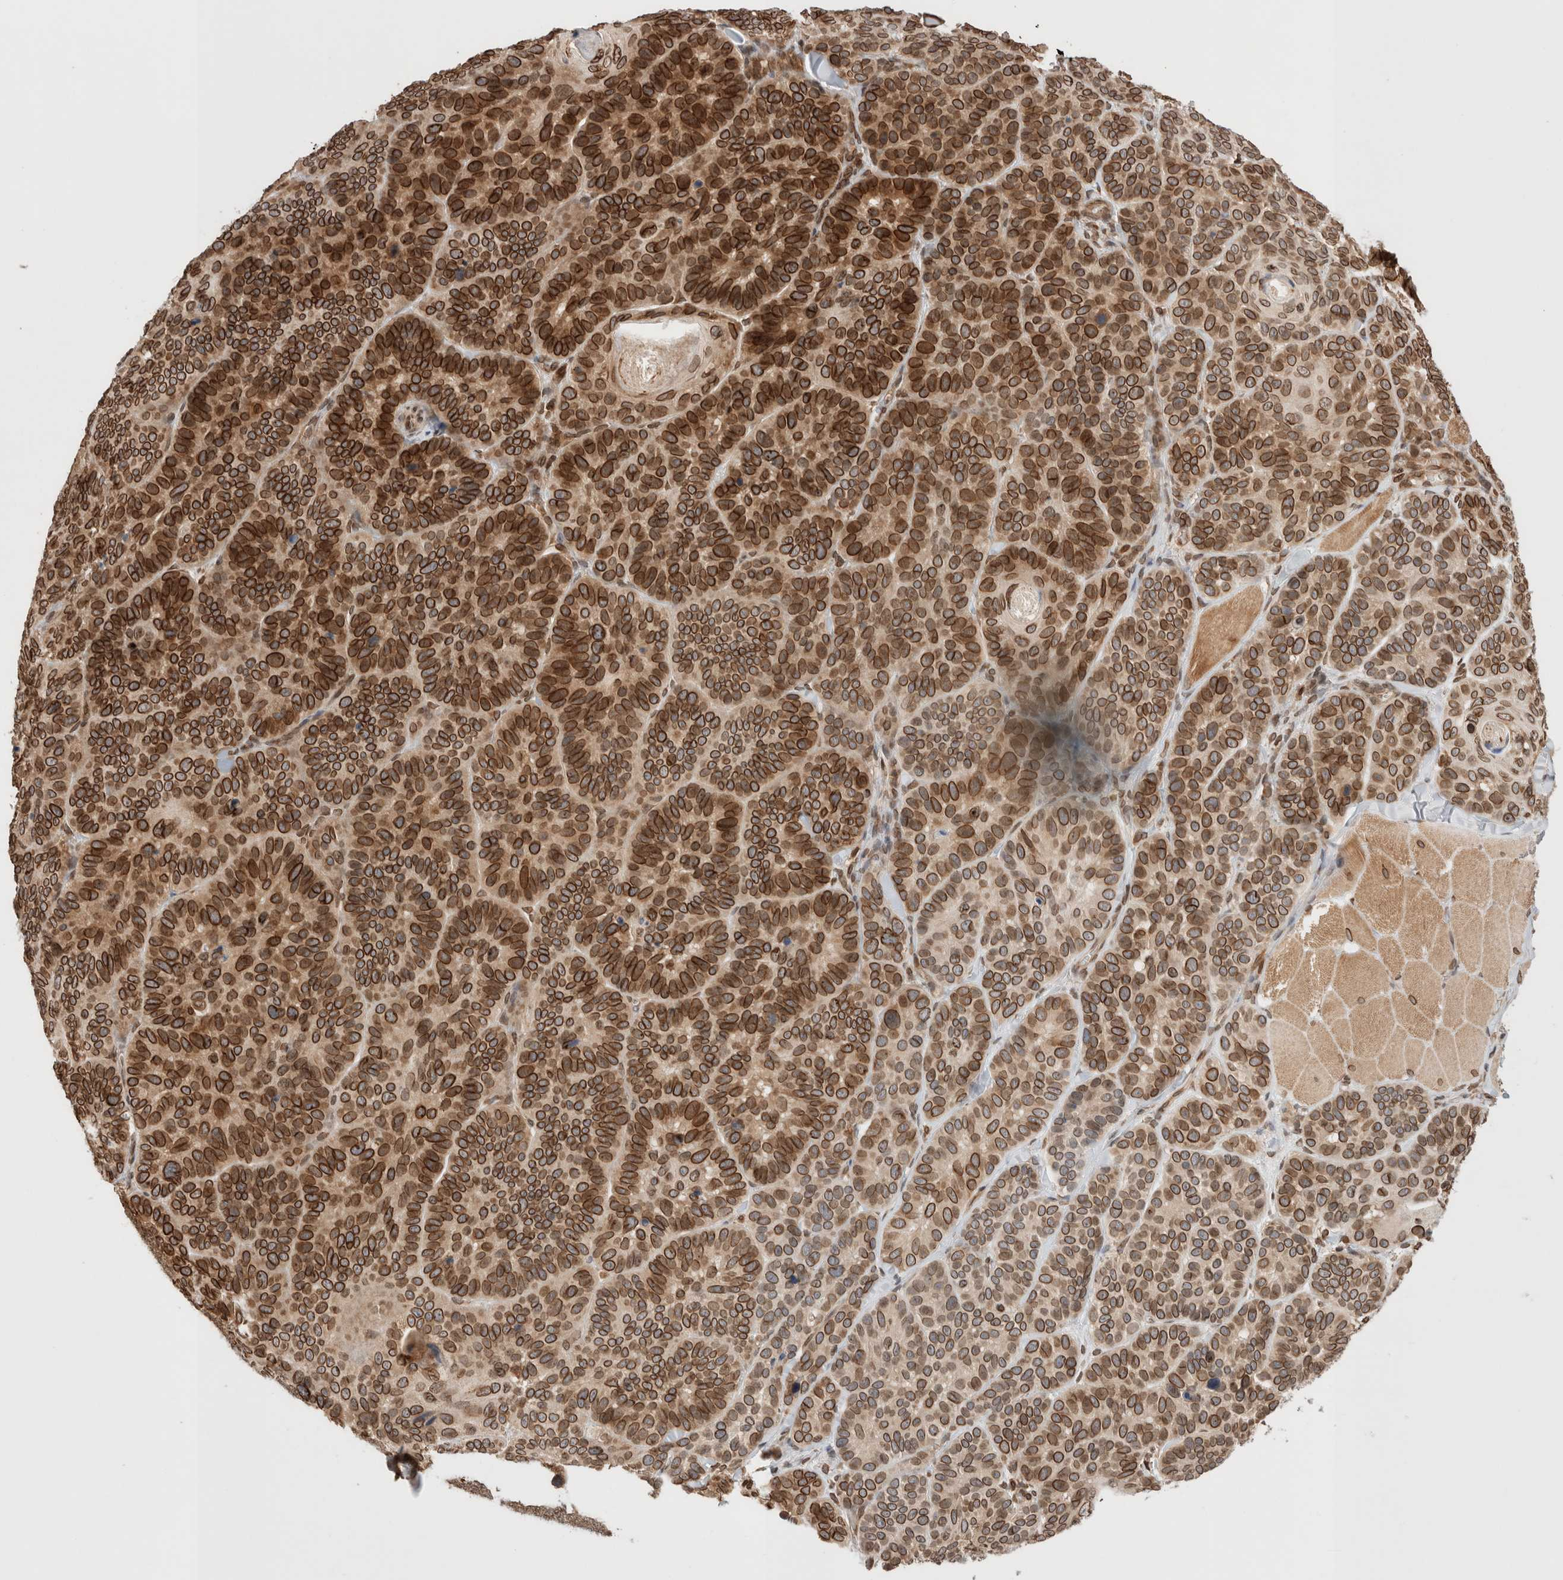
{"staining": {"intensity": "strong", "quantity": ">75%", "location": "cytoplasmic/membranous,nuclear"}, "tissue": "skin cancer", "cell_type": "Tumor cells", "image_type": "cancer", "snomed": [{"axis": "morphology", "description": "Basal cell carcinoma"}, {"axis": "topography", "description": "Skin"}], "caption": "Human basal cell carcinoma (skin) stained for a protein (brown) reveals strong cytoplasmic/membranous and nuclear positive staining in approximately >75% of tumor cells.", "gene": "TPR", "patient": {"sex": "male", "age": 62}}